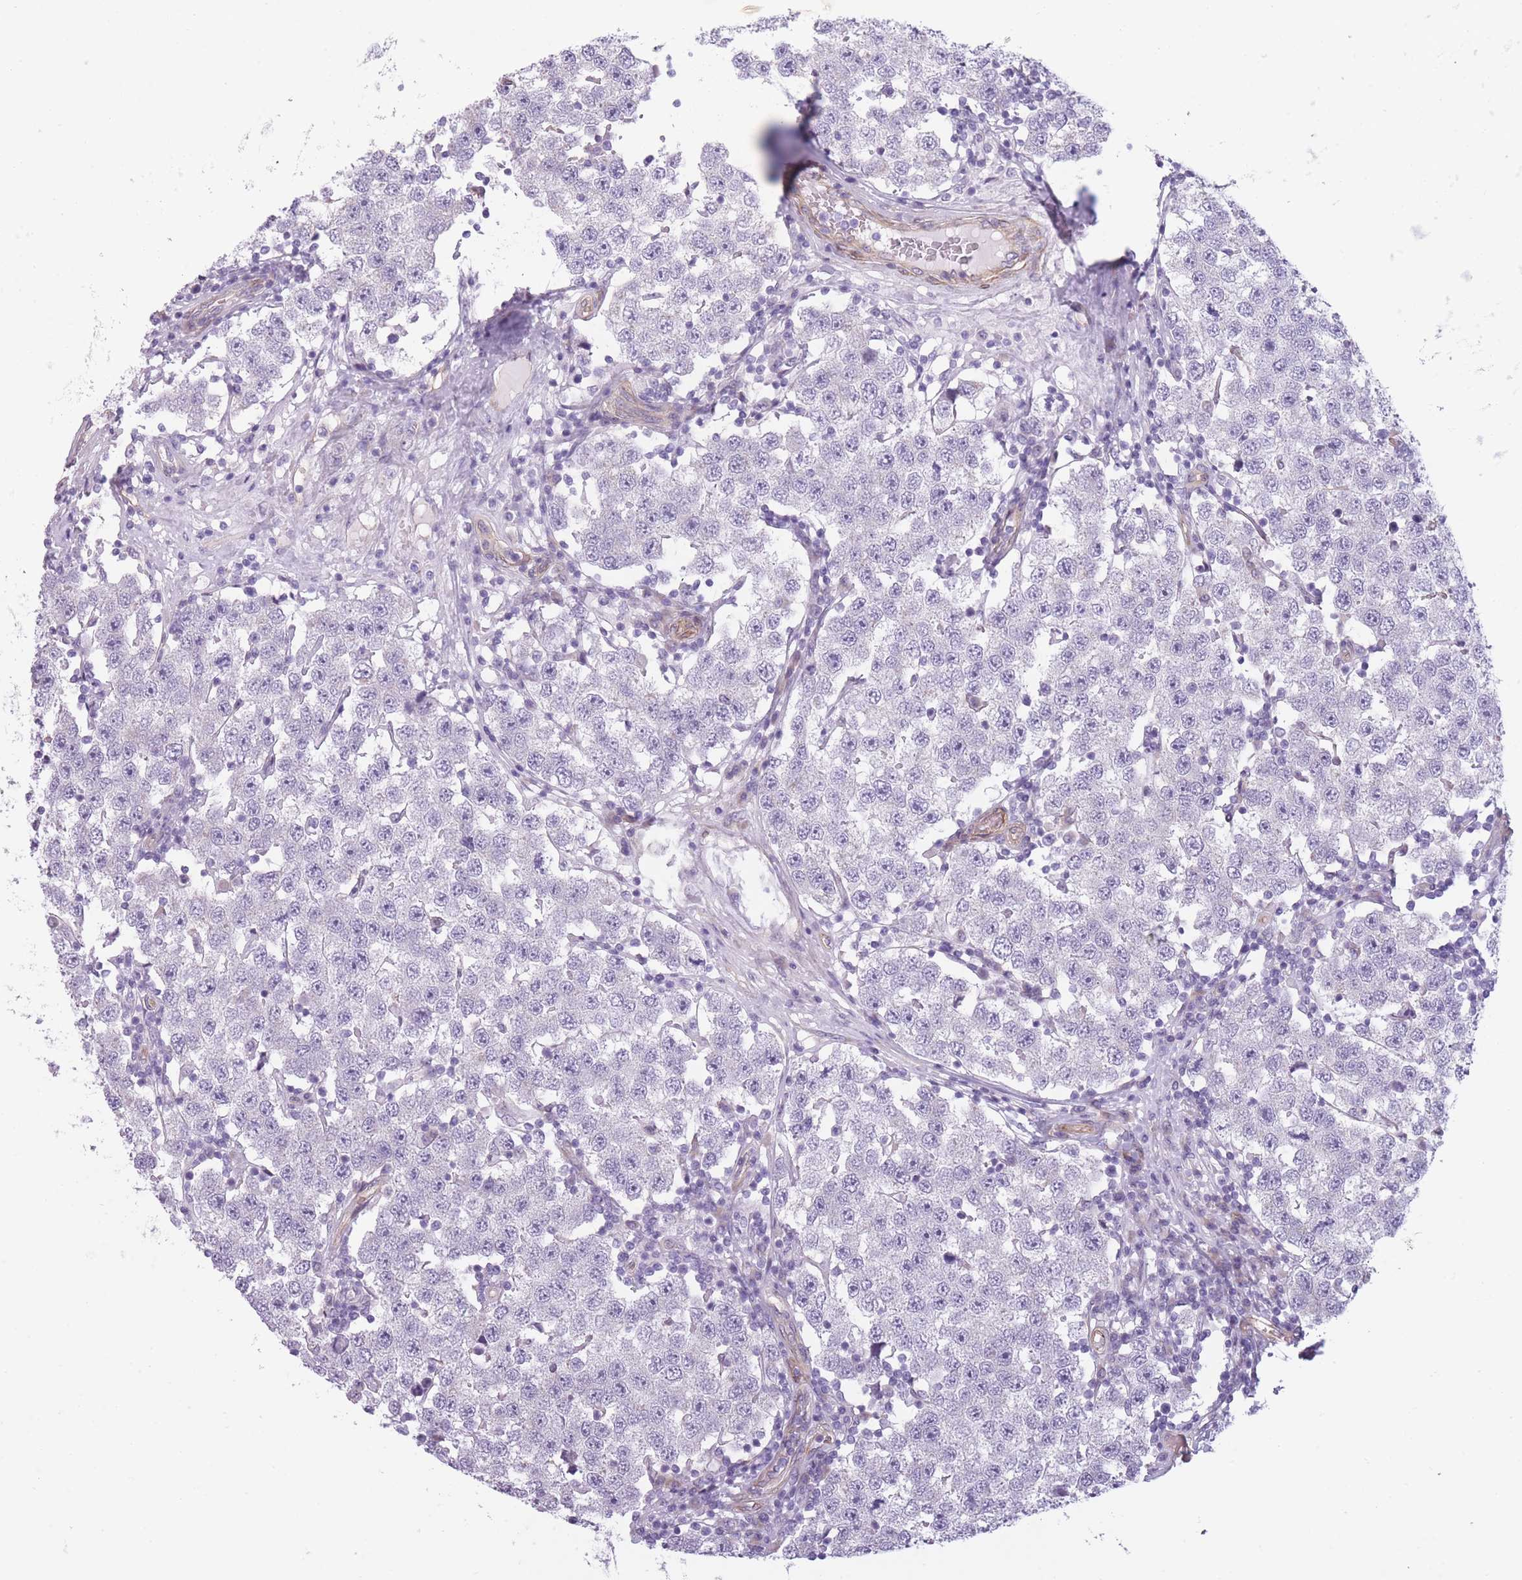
{"staining": {"intensity": "negative", "quantity": "none", "location": "none"}, "tissue": "testis cancer", "cell_type": "Tumor cells", "image_type": "cancer", "snomed": [{"axis": "morphology", "description": "Seminoma, NOS"}, {"axis": "topography", "description": "Testis"}], "caption": "Immunohistochemical staining of testis seminoma shows no significant expression in tumor cells.", "gene": "OR6B3", "patient": {"sex": "male", "age": 34}}